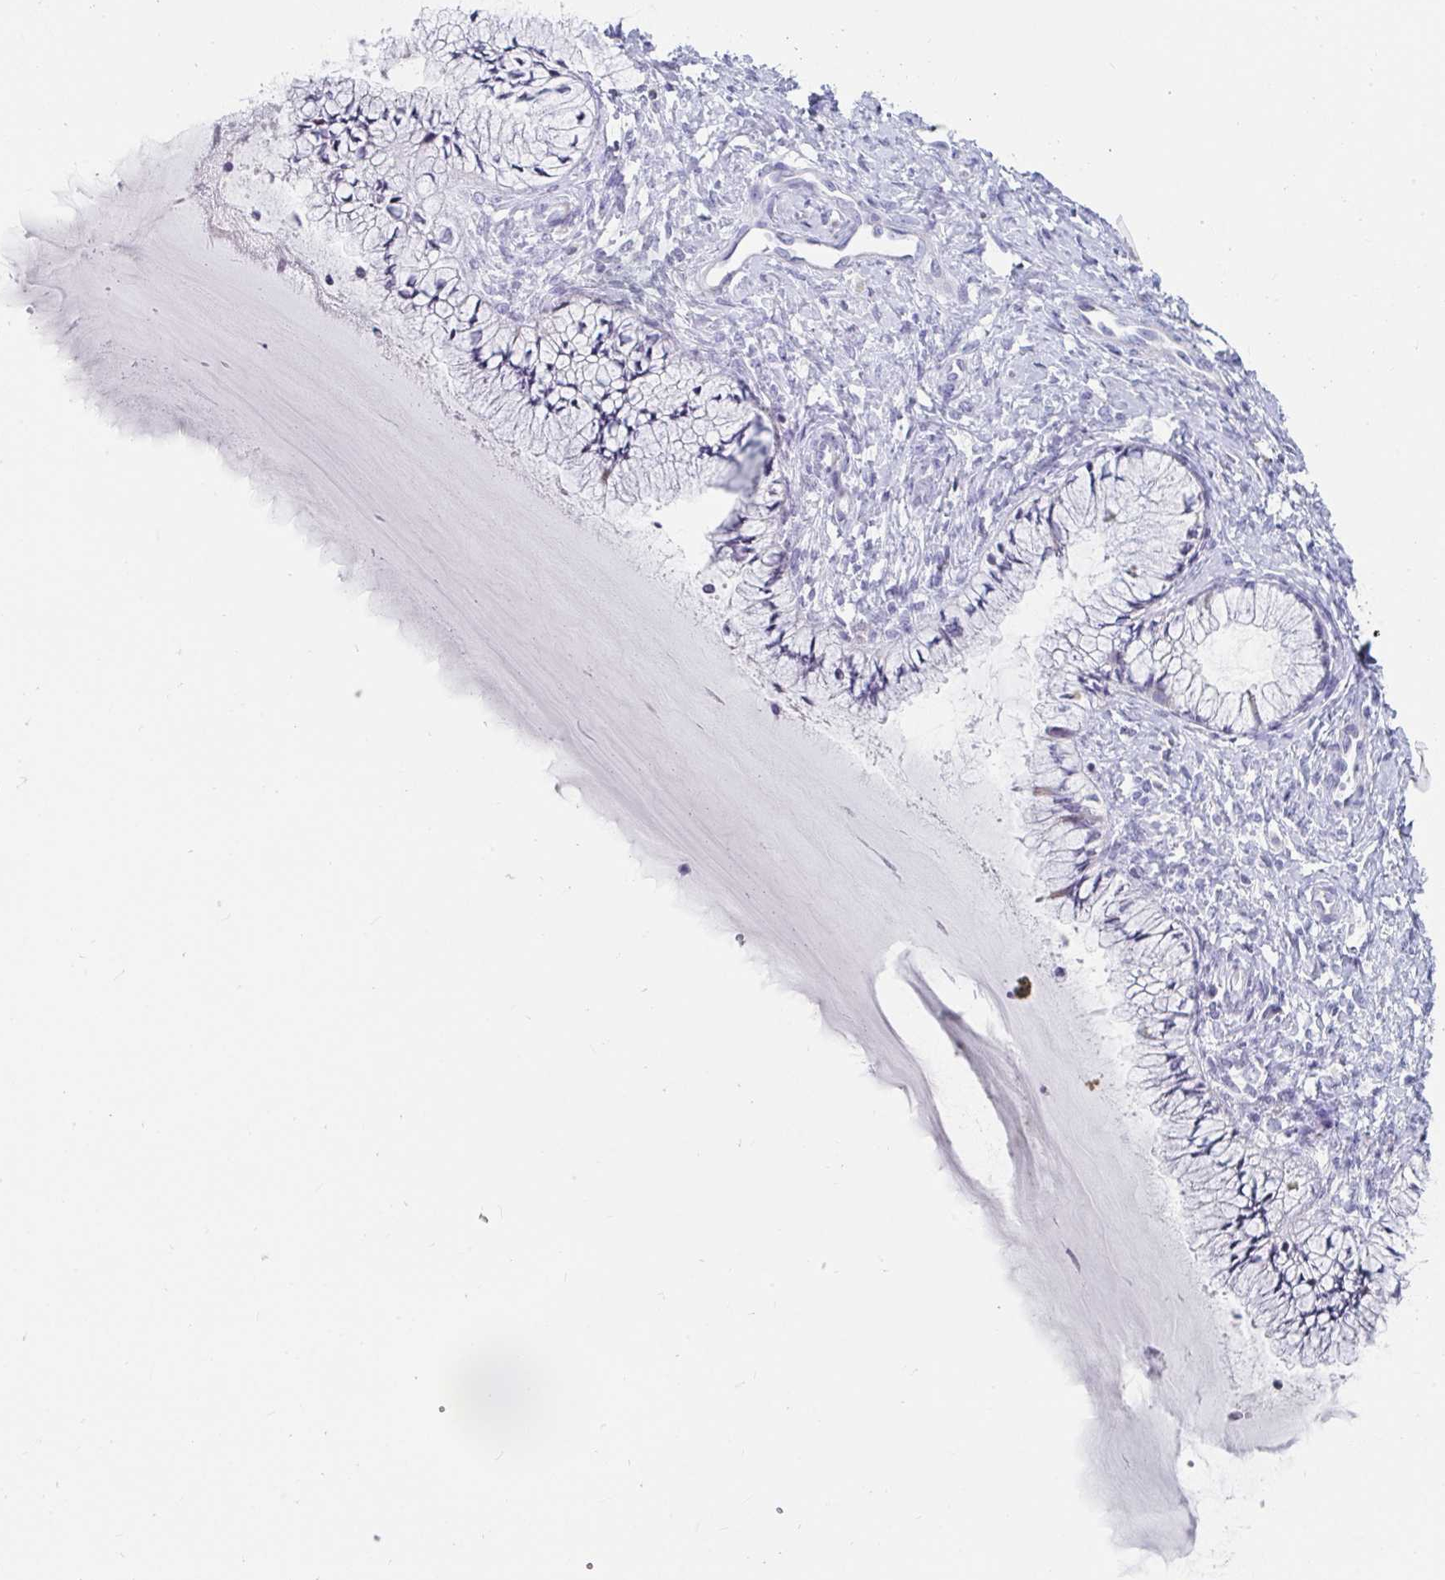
{"staining": {"intensity": "negative", "quantity": "none", "location": "none"}, "tissue": "cervix", "cell_type": "Glandular cells", "image_type": "normal", "snomed": [{"axis": "morphology", "description": "Normal tissue, NOS"}, {"axis": "topography", "description": "Cervix"}], "caption": "Cervix stained for a protein using IHC shows no staining glandular cells.", "gene": "ZFP82", "patient": {"sex": "female", "age": 37}}